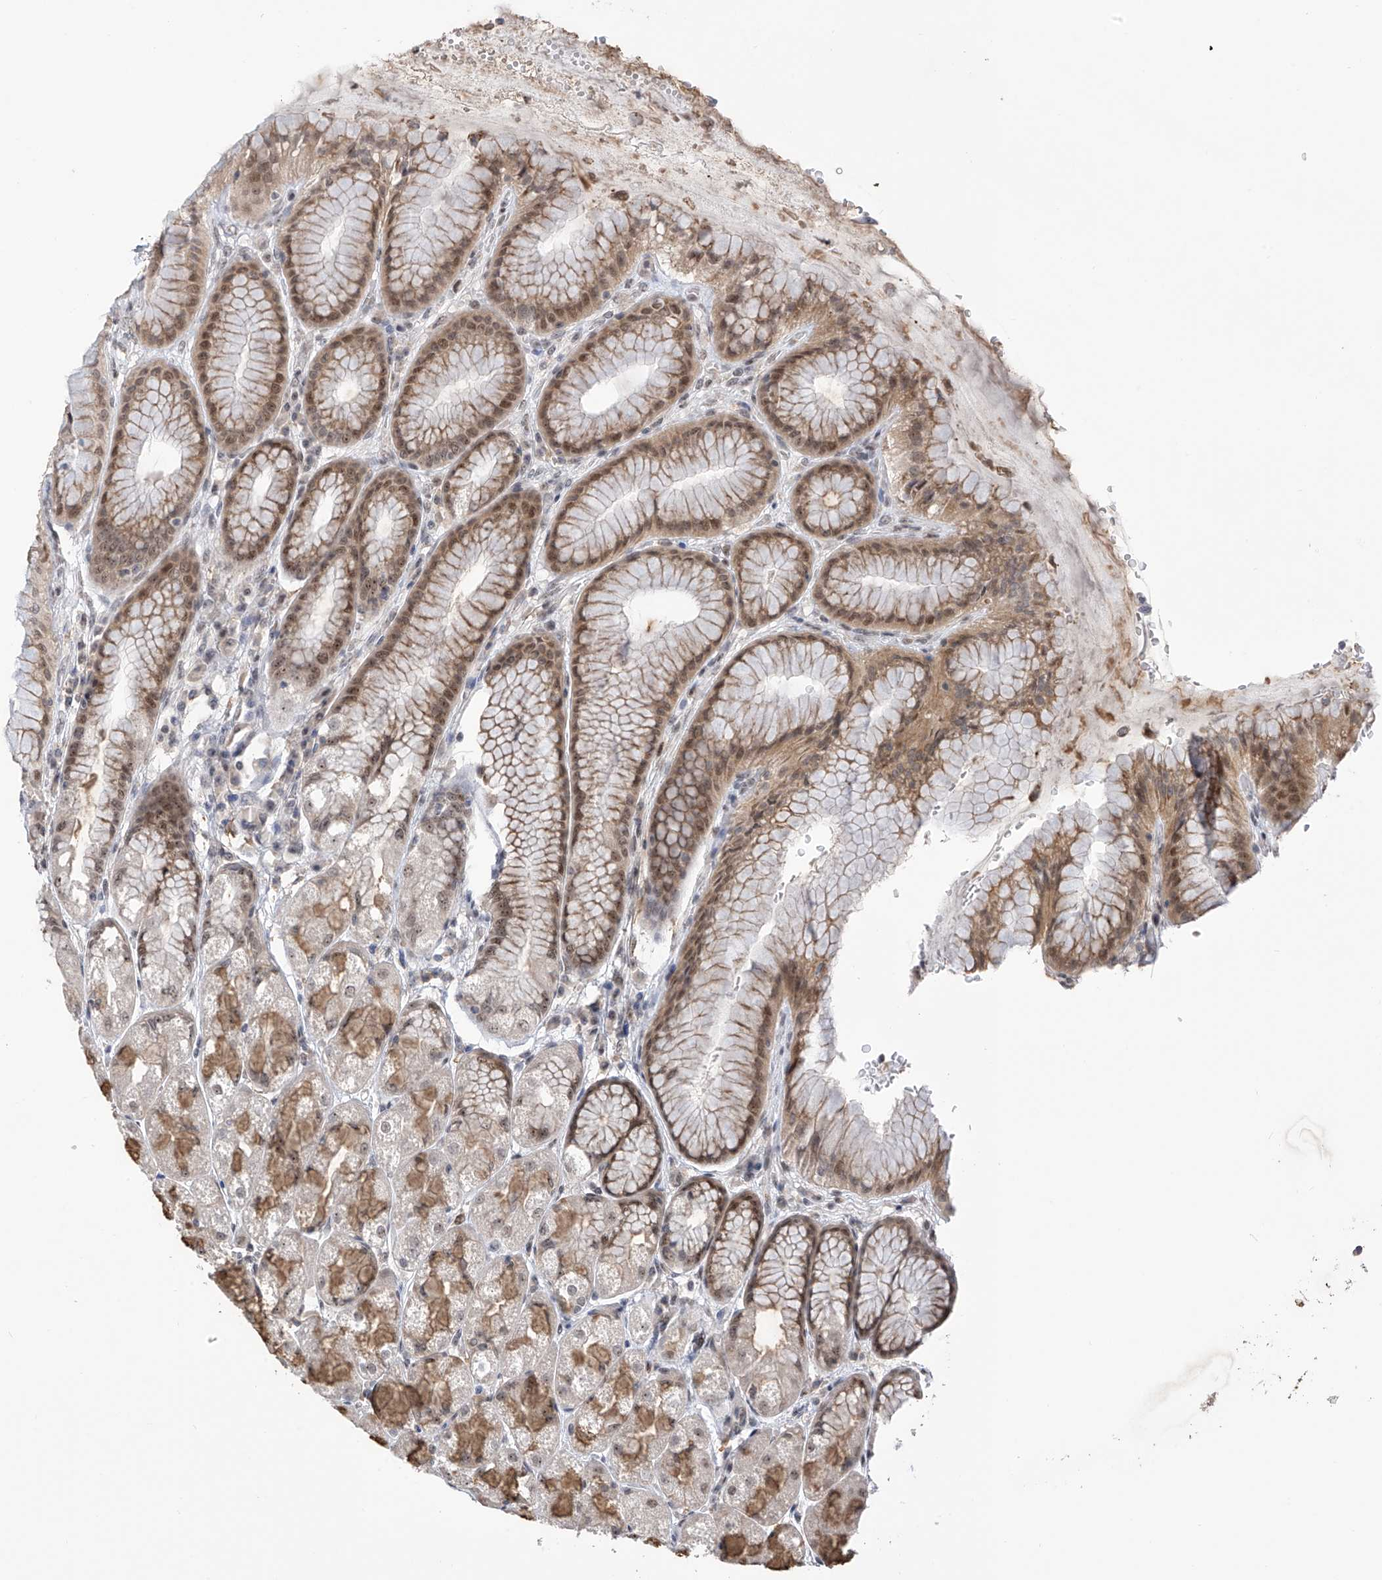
{"staining": {"intensity": "moderate", "quantity": "25%-75%", "location": "cytoplasmic/membranous,nuclear"}, "tissue": "stomach", "cell_type": "Glandular cells", "image_type": "normal", "snomed": [{"axis": "morphology", "description": "Normal tissue, NOS"}, {"axis": "topography", "description": "Stomach"}], "caption": "Glandular cells show moderate cytoplasmic/membranous,nuclear expression in about 25%-75% of cells in benign stomach.", "gene": "C1orf131", "patient": {"sex": "male", "age": 57}}